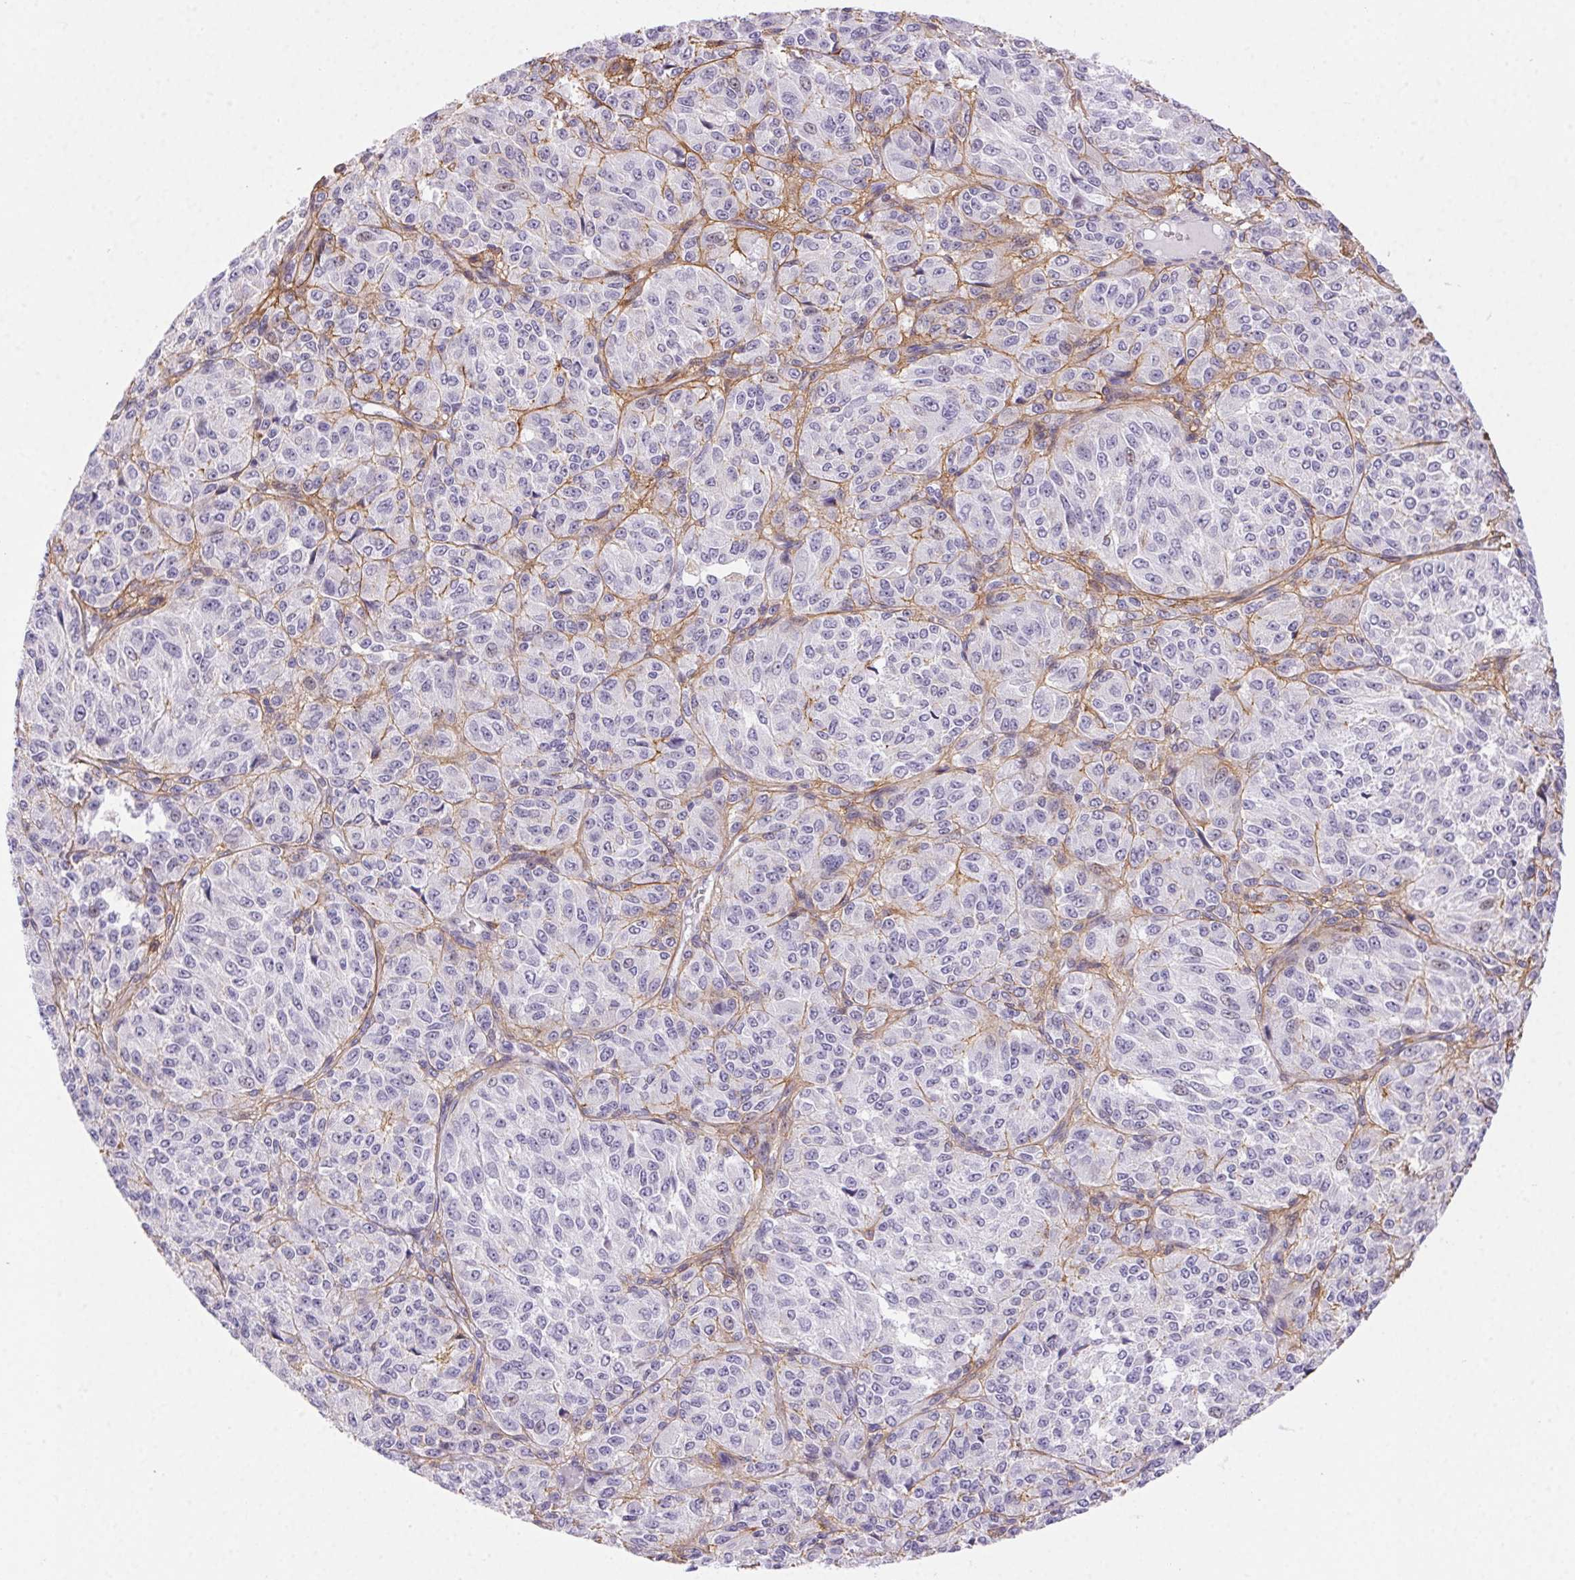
{"staining": {"intensity": "negative", "quantity": "none", "location": "none"}, "tissue": "melanoma", "cell_type": "Tumor cells", "image_type": "cancer", "snomed": [{"axis": "morphology", "description": "Malignant melanoma, Metastatic site"}, {"axis": "topography", "description": "Brain"}], "caption": "Immunohistochemistry (IHC) micrograph of melanoma stained for a protein (brown), which exhibits no positivity in tumor cells.", "gene": "PDZD2", "patient": {"sex": "female", "age": 56}}